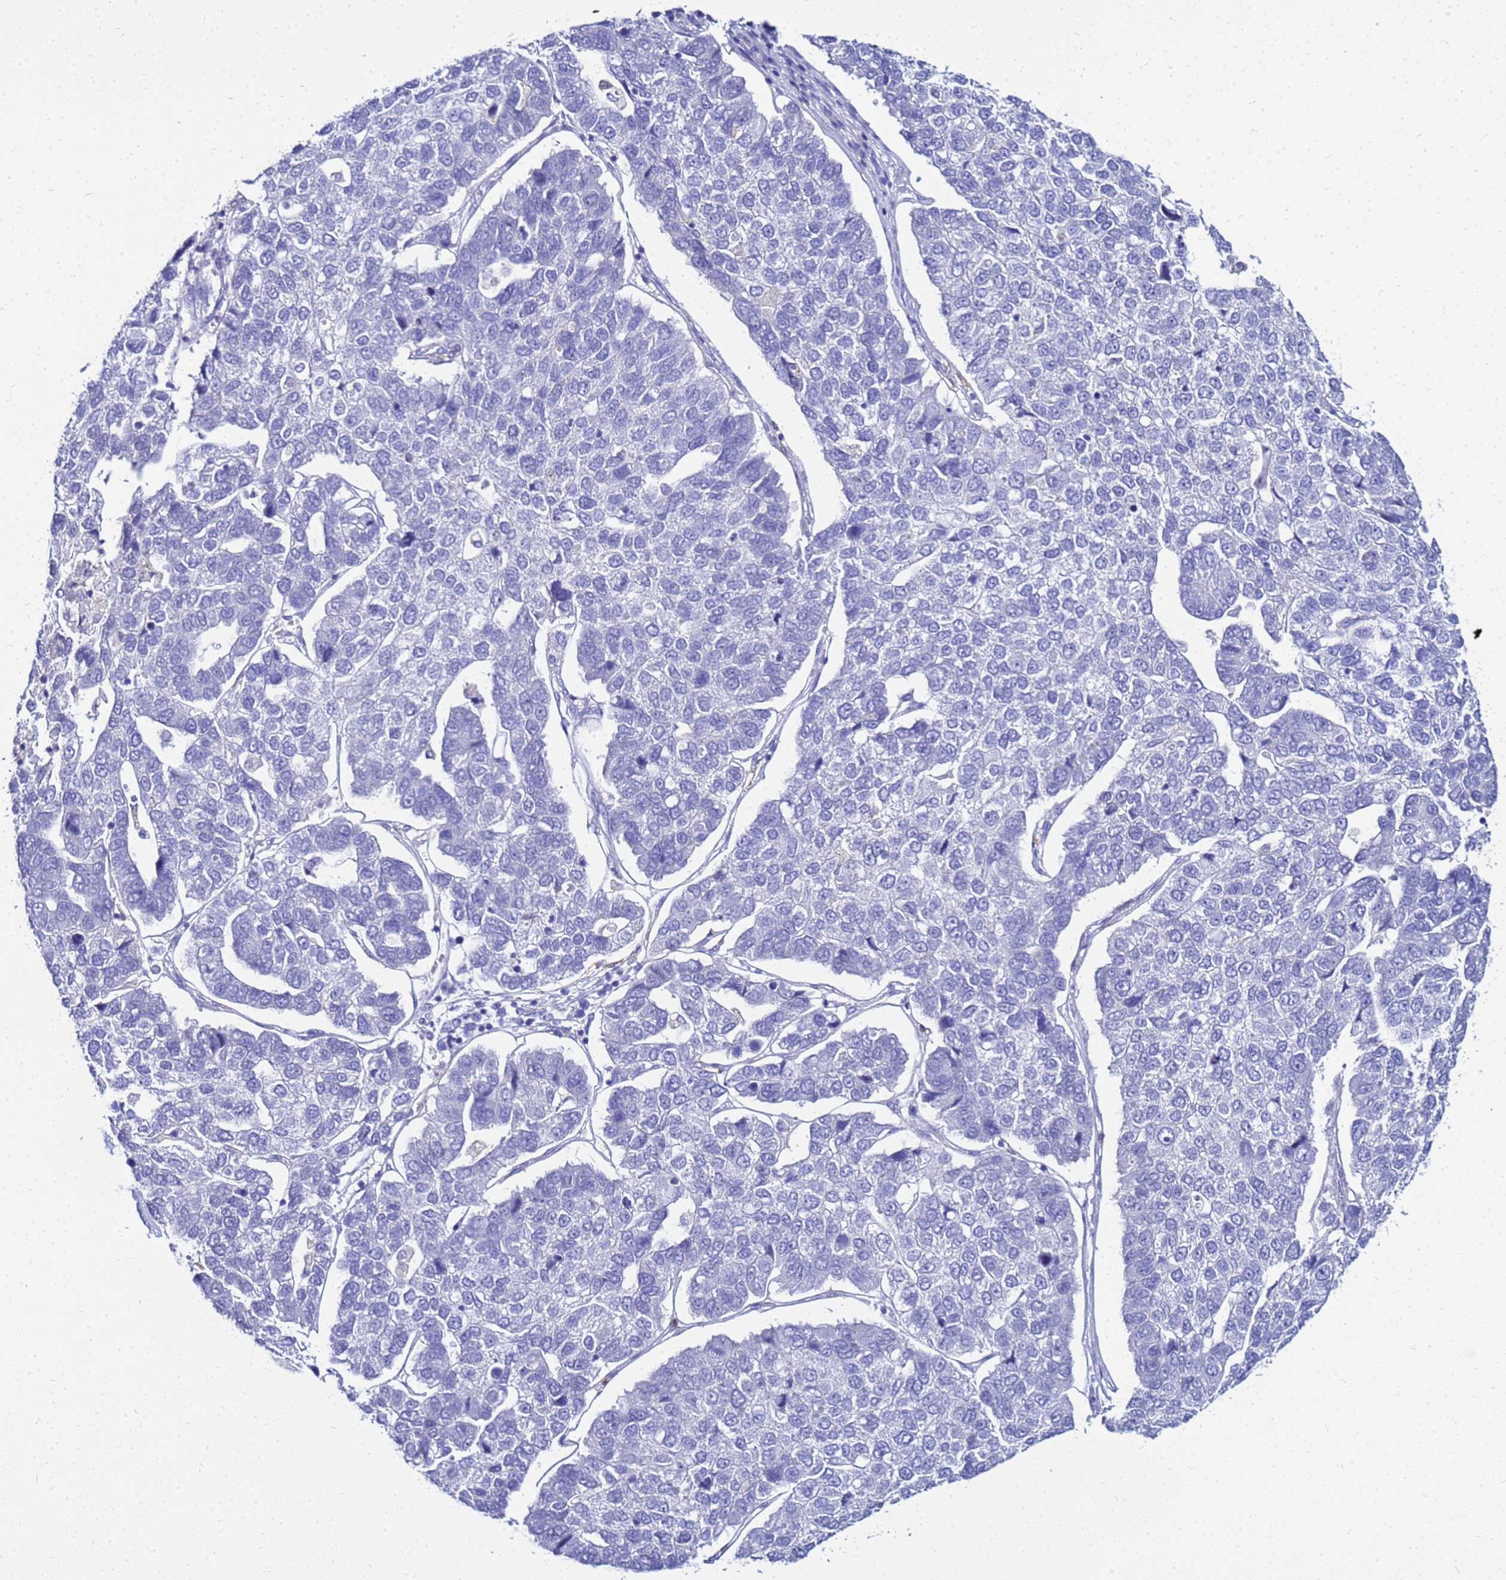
{"staining": {"intensity": "negative", "quantity": "none", "location": "none"}, "tissue": "pancreatic cancer", "cell_type": "Tumor cells", "image_type": "cancer", "snomed": [{"axis": "morphology", "description": "Adenocarcinoma, NOS"}, {"axis": "topography", "description": "Pancreas"}], "caption": "Adenocarcinoma (pancreatic) was stained to show a protein in brown. There is no significant staining in tumor cells. The staining is performed using DAB (3,3'-diaminobenzidine) brown chromogen with nuclei counter-stained in using hematoxylin.", "gene": "CSTA", "patient": {"sex": "female", "age": 61}}